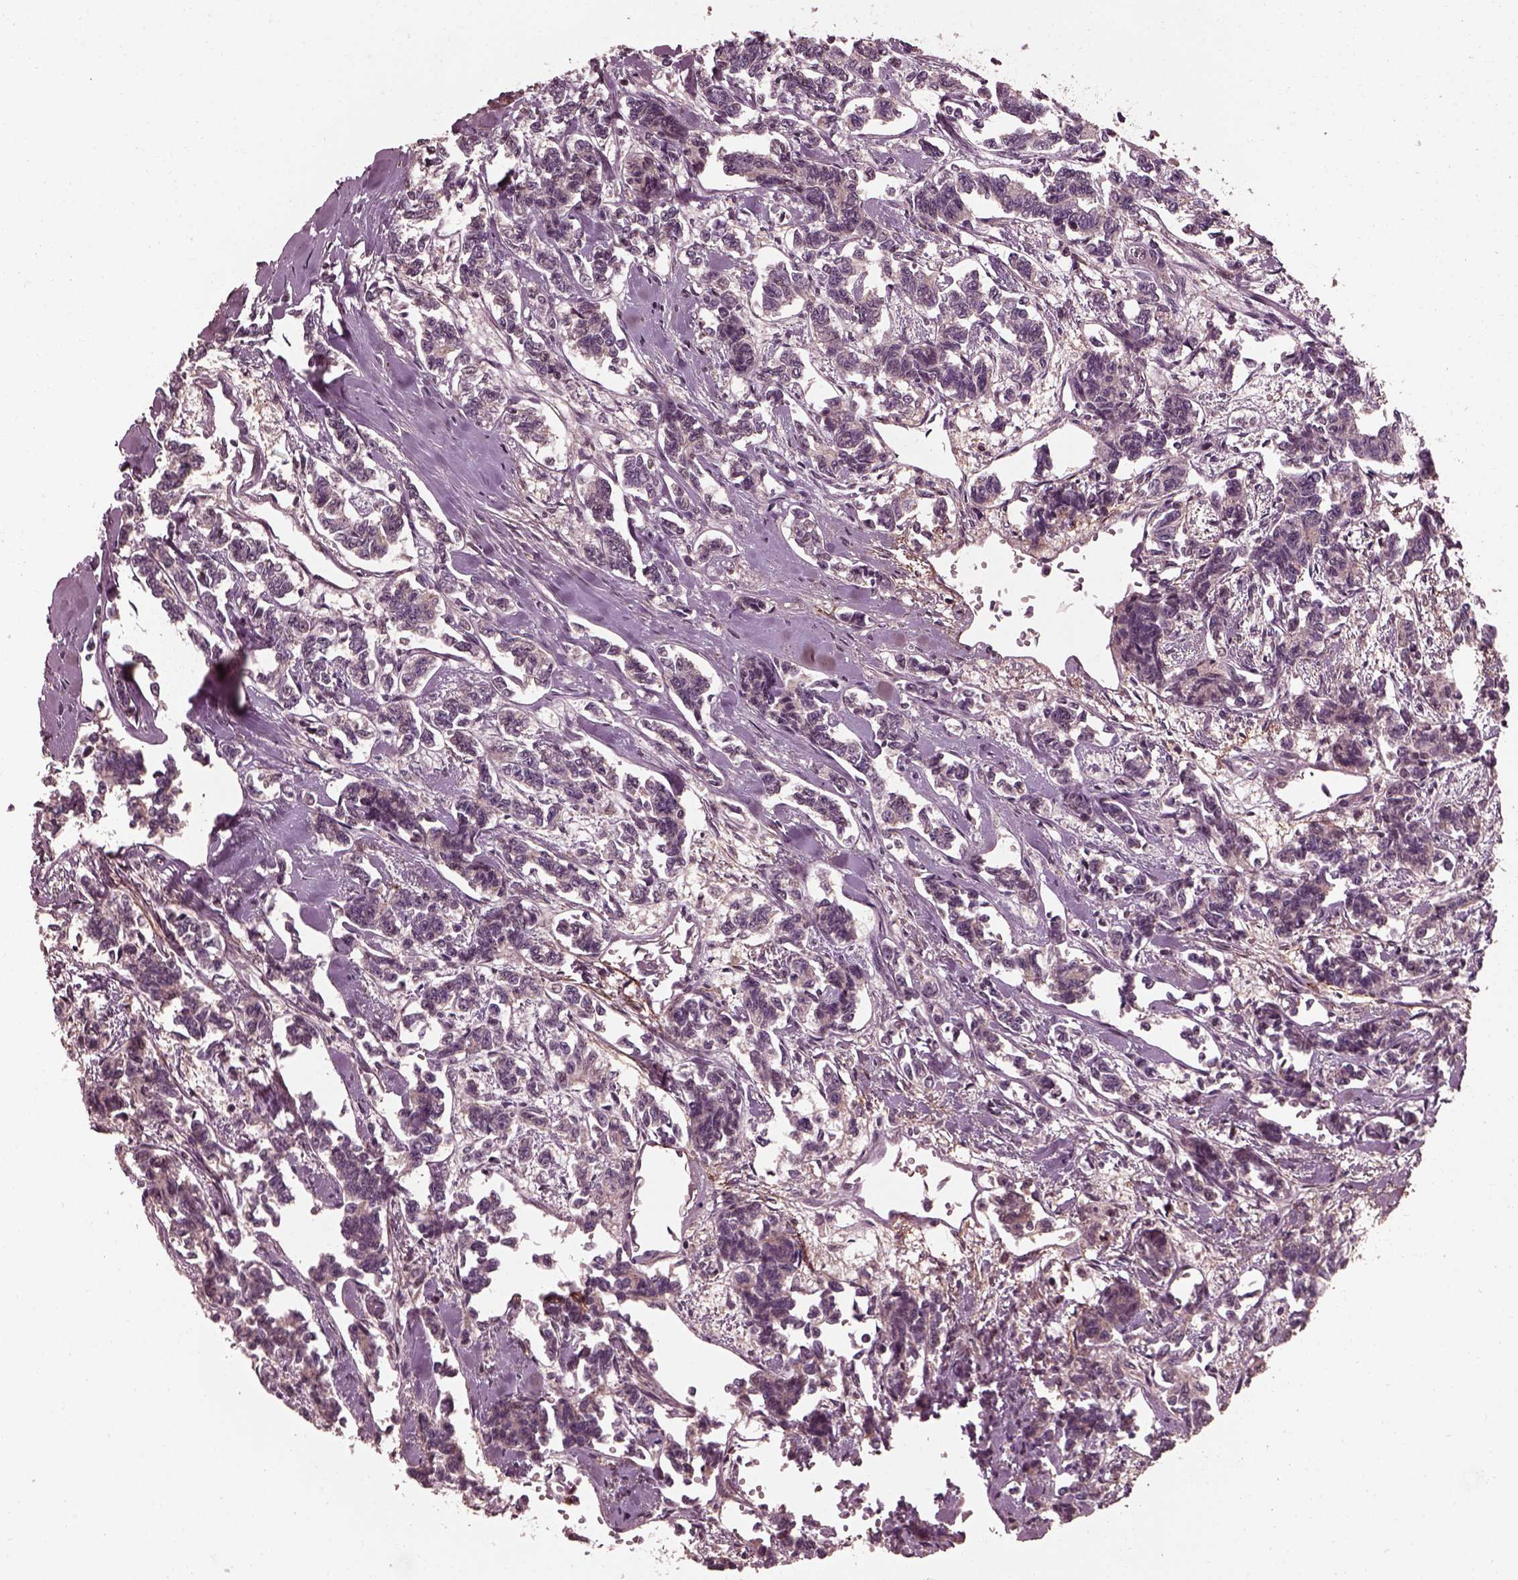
{"staining": {"intensity": "negative", "quantity": "none", "location": "none"}, "tissue": "carcinoid", "cell_type": "Tumor cells", "image_type": "cancer", "snomed": [{"axis": "morphology", "description": "Carcinoid, malignant, NOS"}, {"axis": "topography", "description": "Kidney"}], "caption": "This photomicrograph is of carcinoid stained with IHC to label a protein in brown with the nuclei are counter-stained blue. There is no positivity in tumor cells.", "gene": "EFEMP1", "patient": {"sex": "female", "age": 41}}